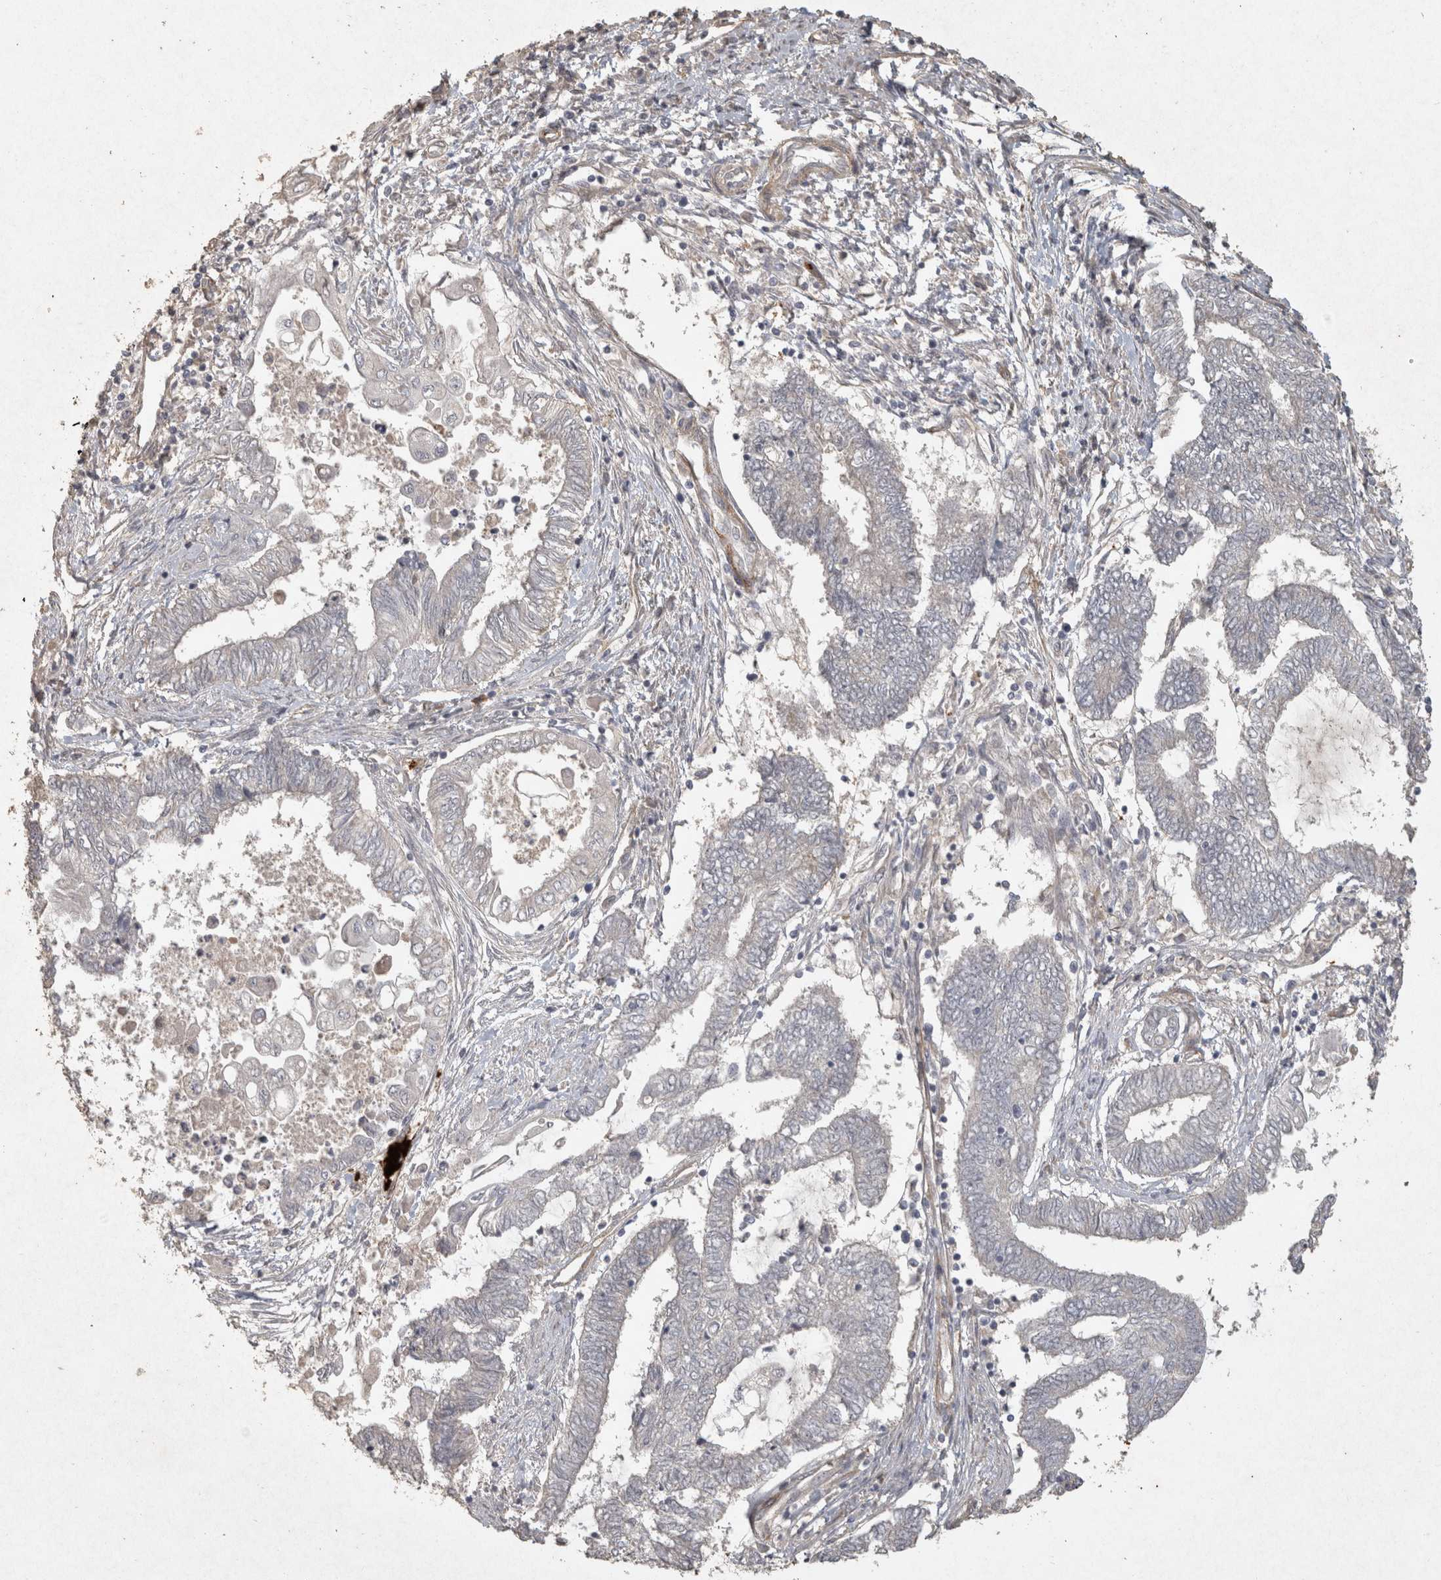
{"staining": {"intensity": "negative", "quantity": "none", "location": "none"}, "tissue": "endometrial cancer", "cell_type": "Tumor cells", "image_type": "cancer", "snomed": [{"axis": "morphology", "description": "Adenocarcinoma, NOS"}, {"axis": "topography", "description": "Uterus"}, {"axis": "topography", "description": "Endometrium"}], "caption": "Endometrial adenocarcinoma stained for a protein using immunohistochemistry (IHC) reveals no staining tumor cells.", "gene": "OSTN", "patient": {"sex": "female", "age": 70}}